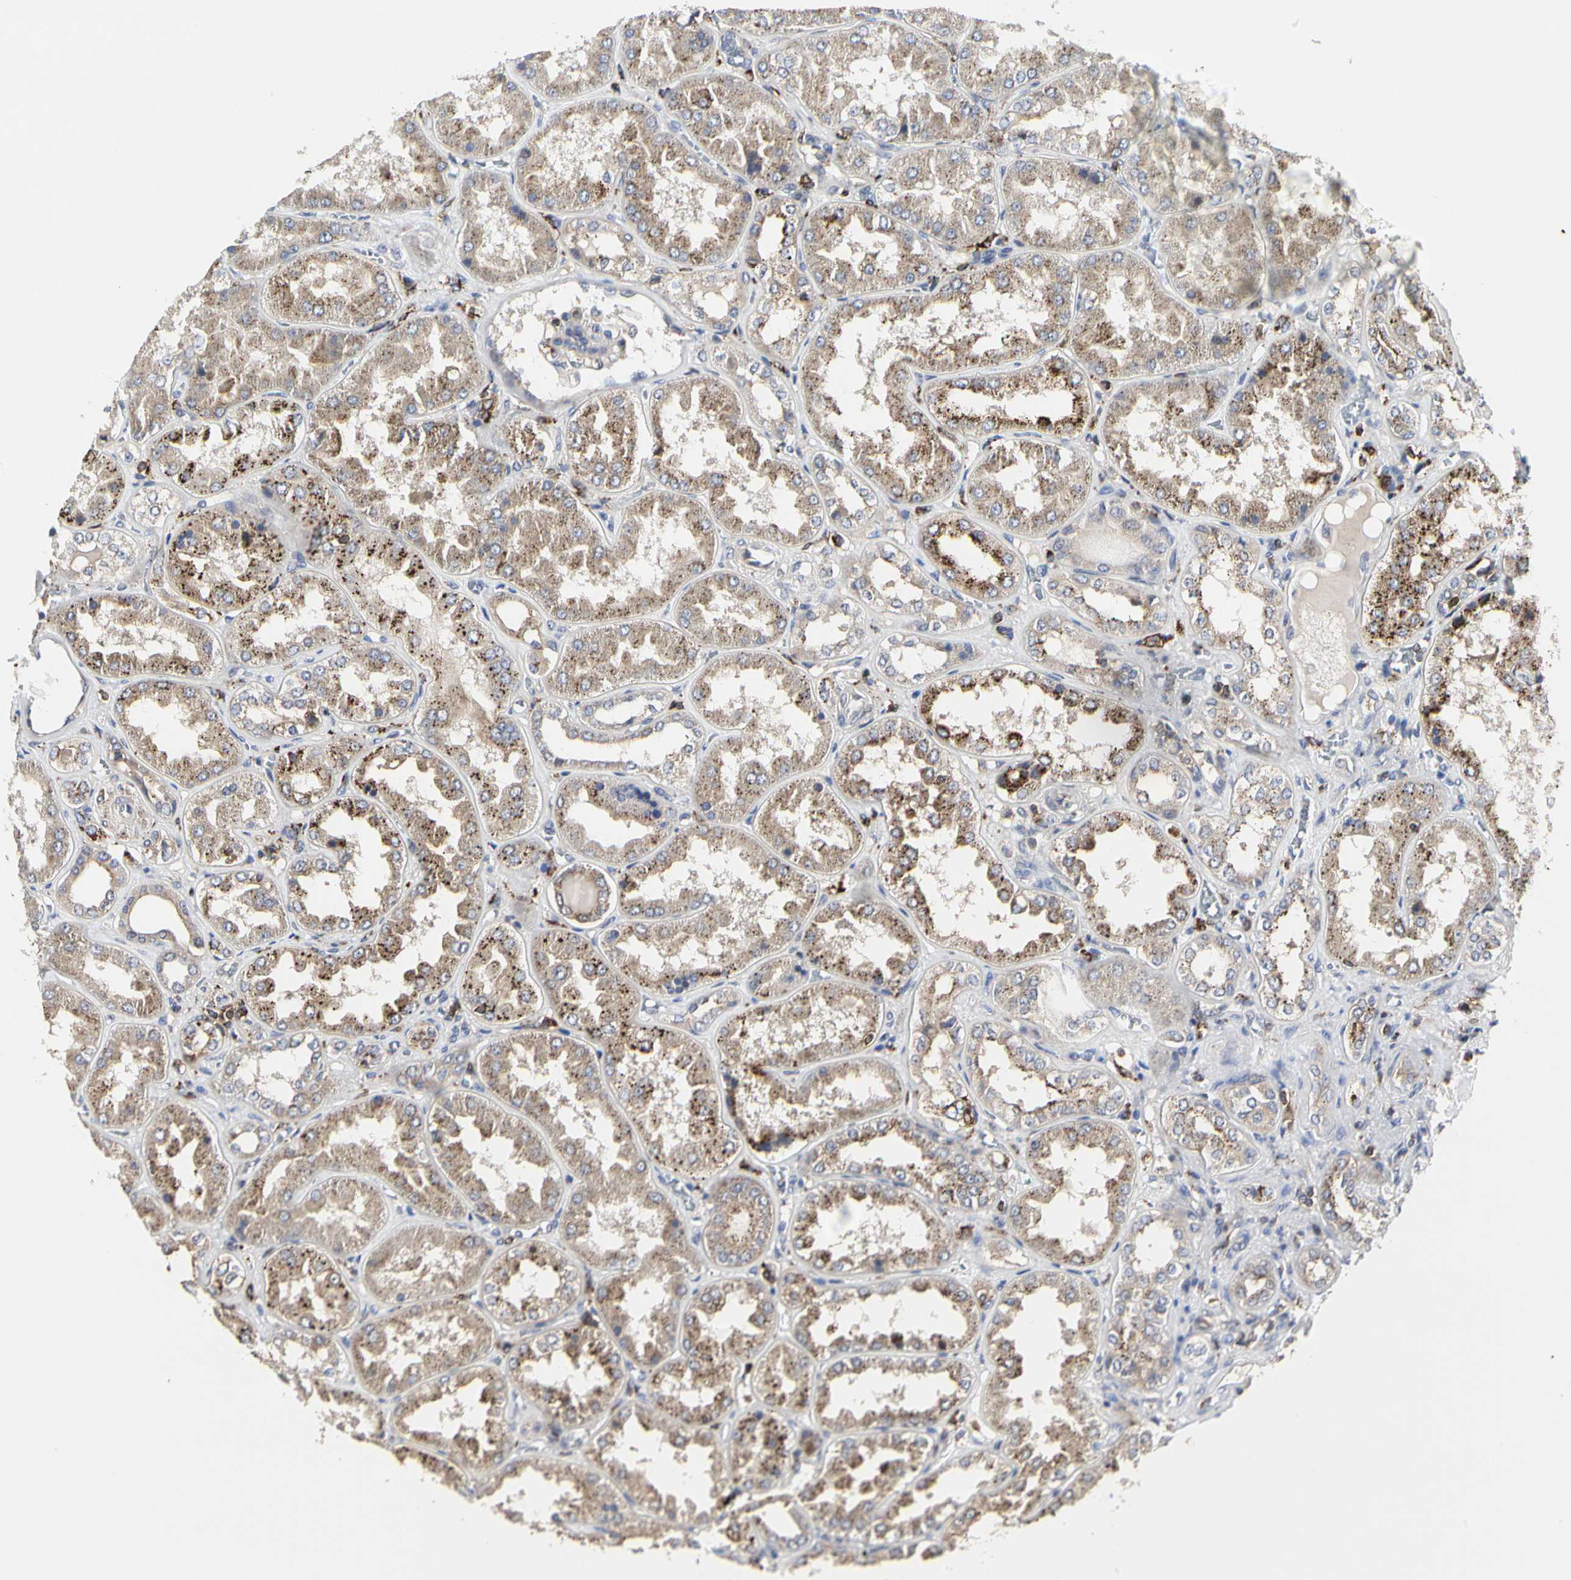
{"staining": {"intensity": "negative", "quantity": "none", "location": "none"}, "tissue": "kidney", "cell_type": "Cells in glomeruli", "image_type": "normal", "snomed": [{"axis": "morphology", "description": "Normal tissue, NOS"}, {"axis": "topography", "description": "Kidney"}], "caption": "Immunohistochemistry histopathology image of unremarkable kidney: kidney stained with DAB displays no significant protein expression in cells in glomeruli.", "gene": "NAPG", "patient": {"sex": "female", "age": 56}}